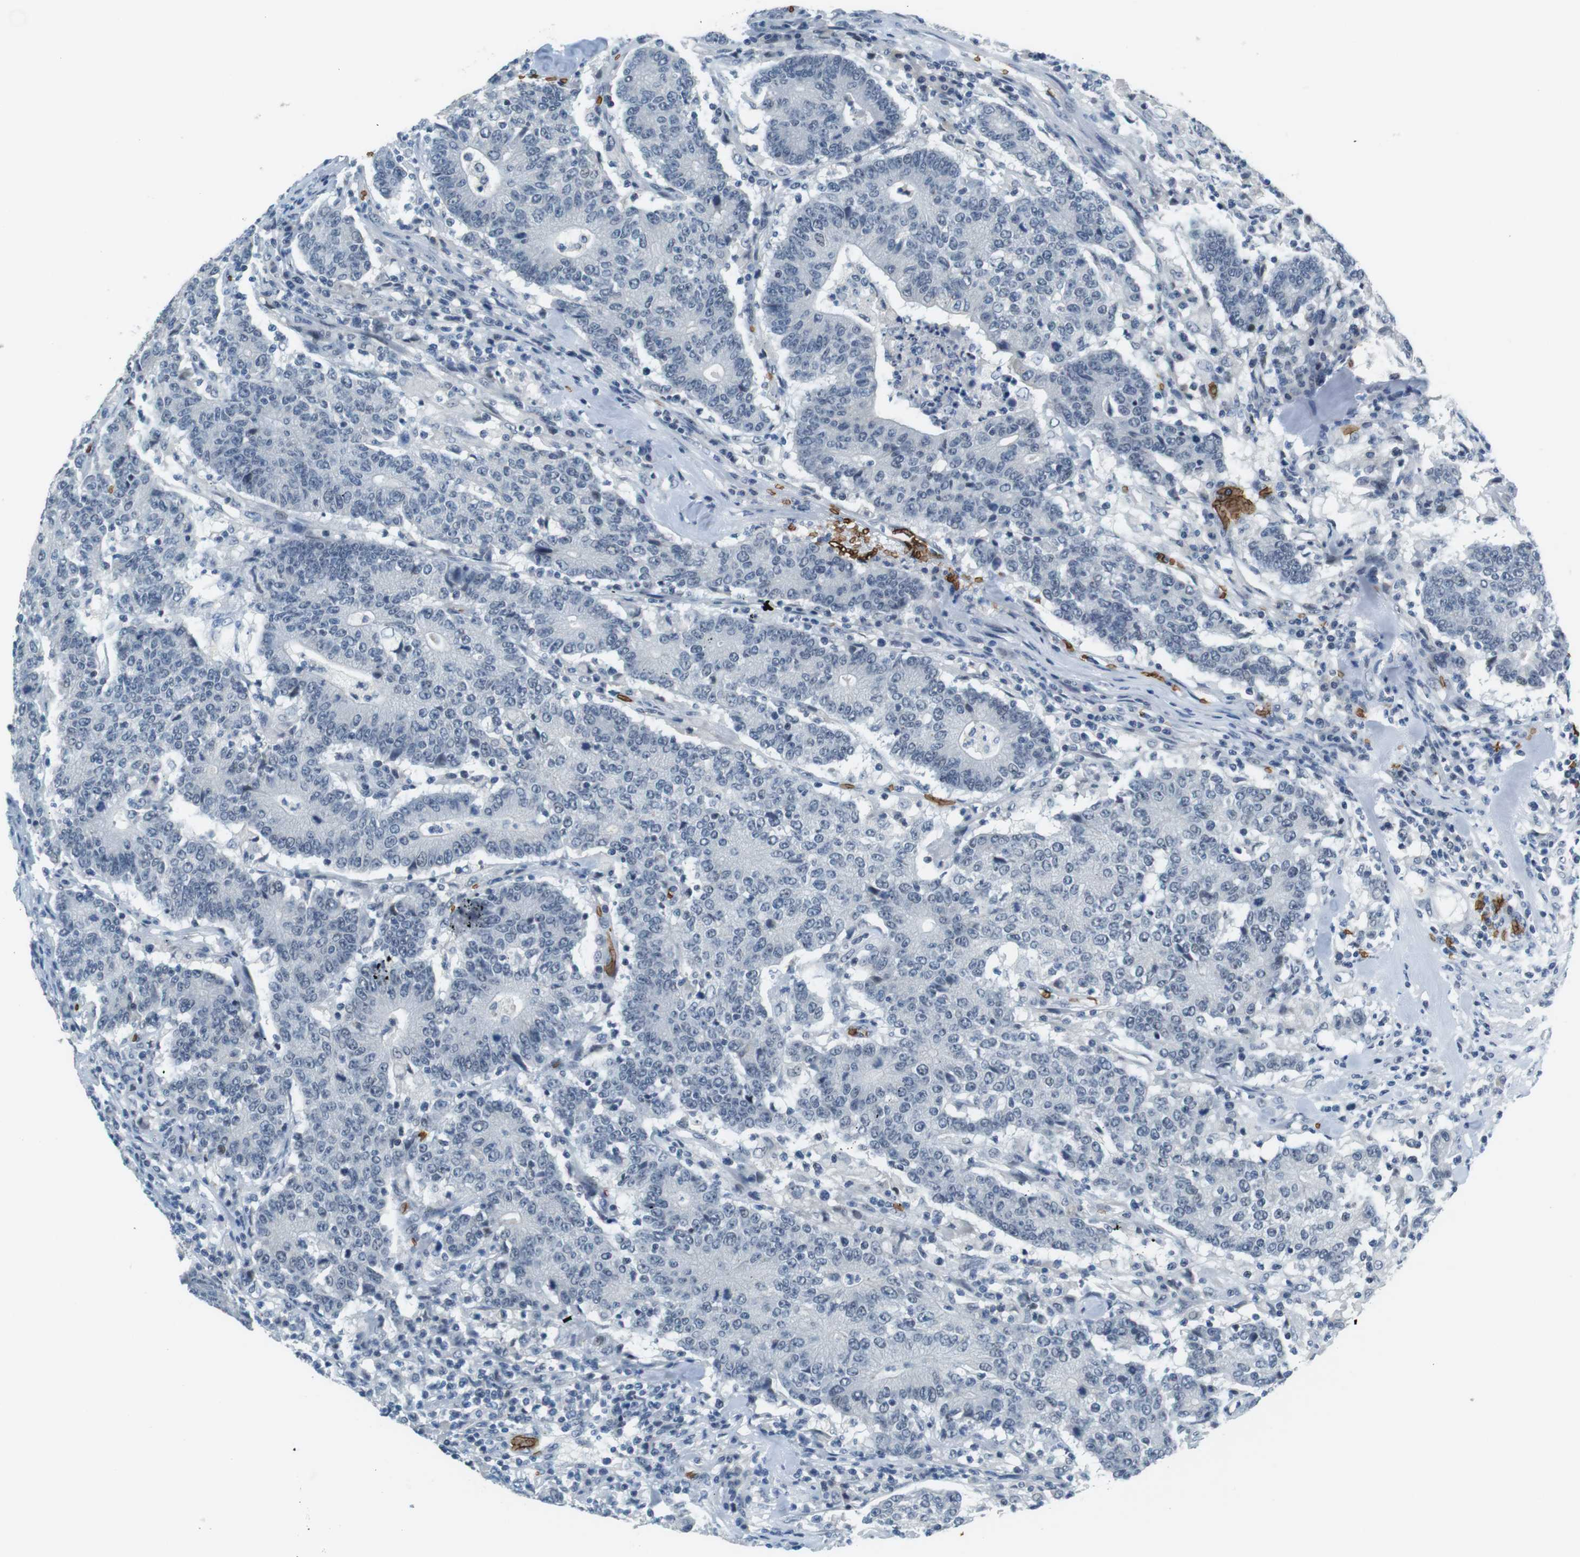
{"staining": {"intensity": "negative", "quantity": "none", "location": "none"}, "tissue": "colorectal cancer", "cell_type": "Tumor cells", "image_type": "cancer", "snomed": [{"axis": "morphology", "description": "Normal tissue, NOS"}, {"axis": "morphology", "description": "Adenocarcinoma, NOS"}, {"axis": "topography", "description": "Colon"}], "caption": "Immunohistochemistry image of human adenocarcinoma (colorectal) stained for a protein (brown), which demonstrates no staining in tumor cells.", "gene": "SLC4A1", "patient": {"sex": "female", "age": 75}}